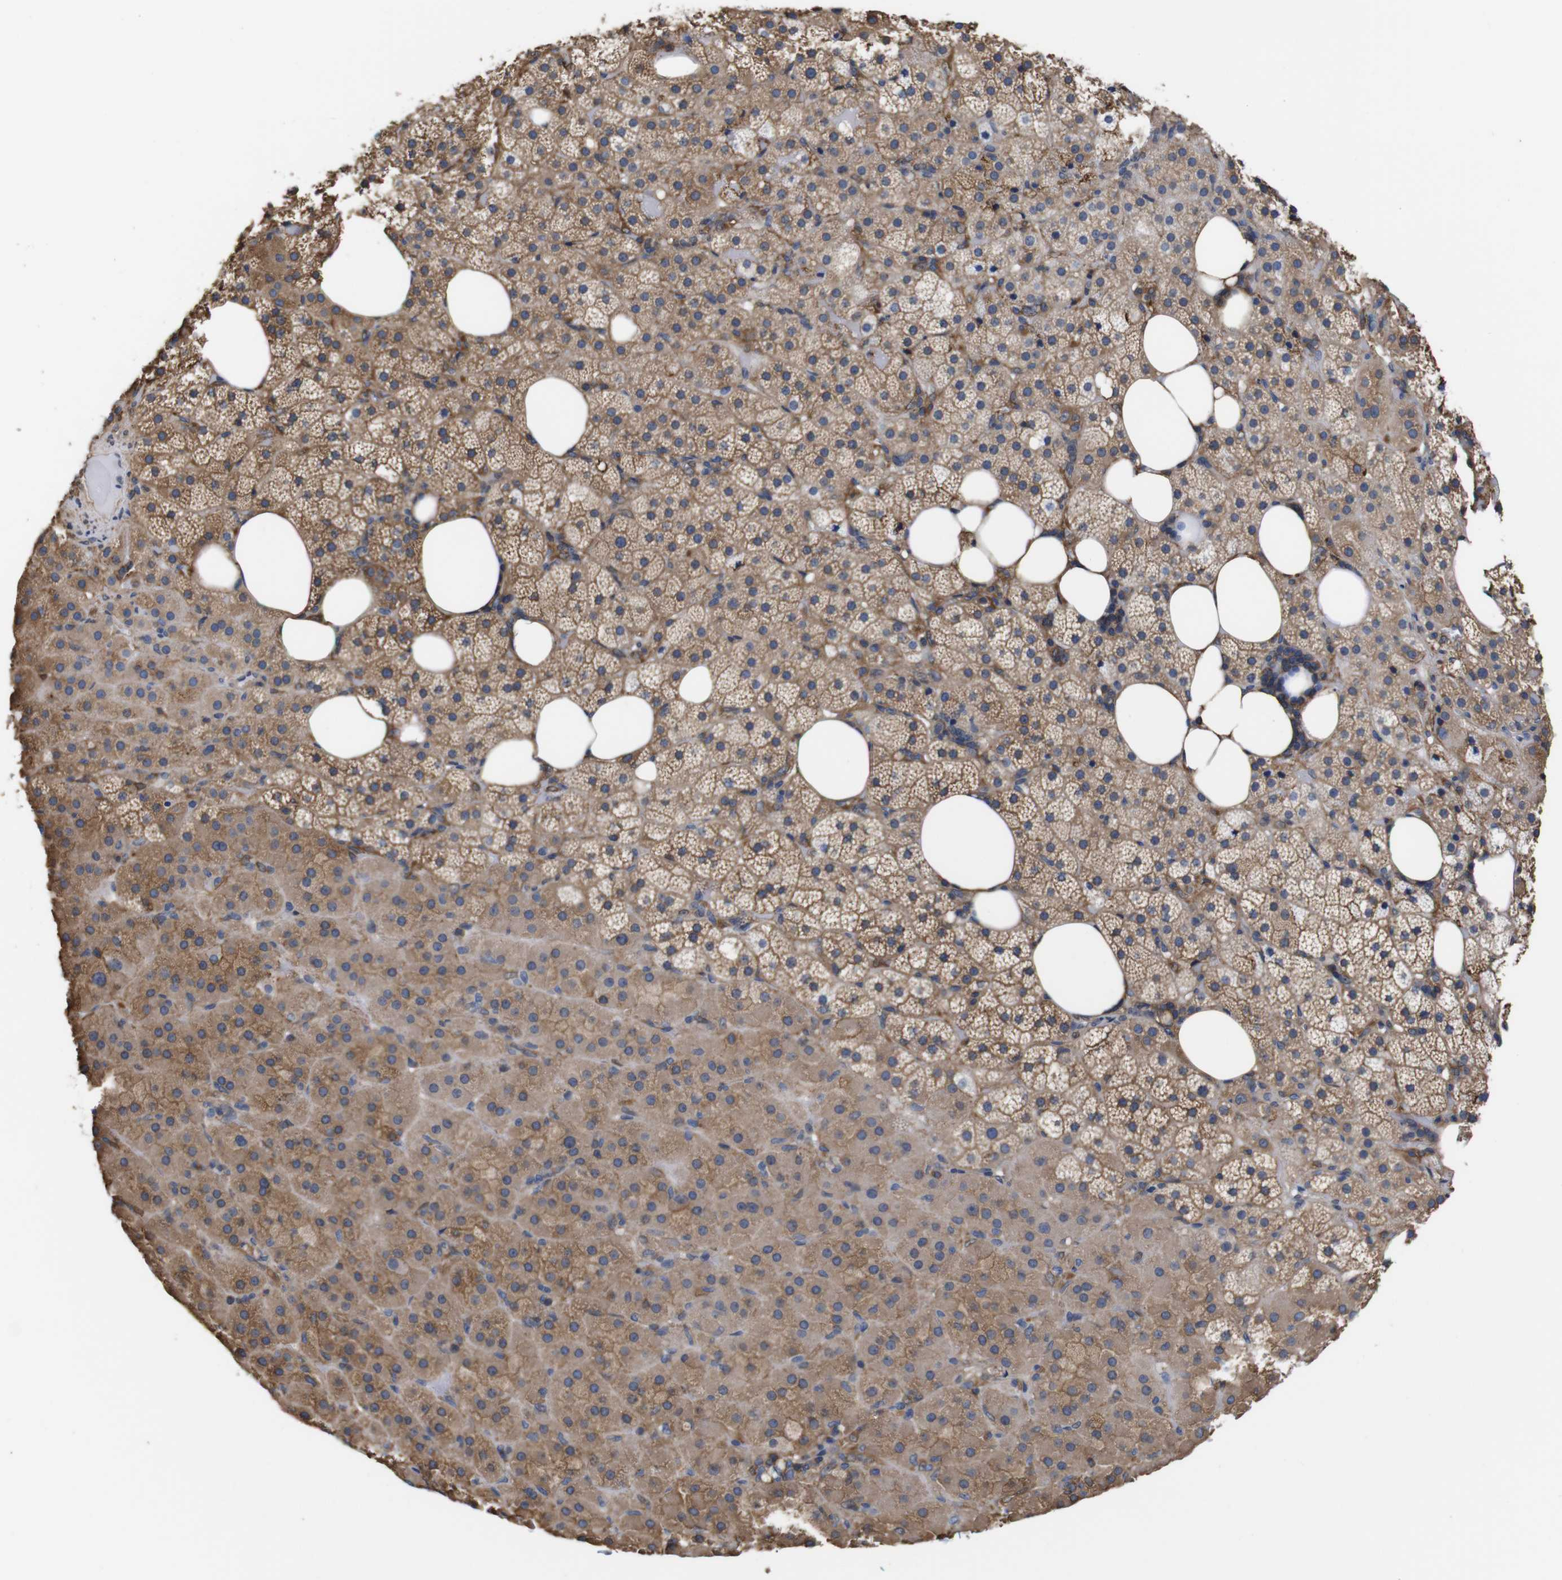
{"staining": {"intensity": "moderate", "quantity": ">75%", "location": "cytoplasmic/membranous"}, "tissue": "adrenal gland", "cell_type": "Glandular cells", "image_type": "normal", "snomed": [{"axis": "morphology", "description": "Normal tissue, NOS"}, {"axis": "topography", "description": "Adrenal gland"}], "caption": "Human adrenal gland stained for a protein (brown) exhibits moderate cytoplasmic/membranous positive positivity in approximately >75% of glandular cells.", "gene": "PI4KA", "patient": {"sex": "female", "age": 59}}